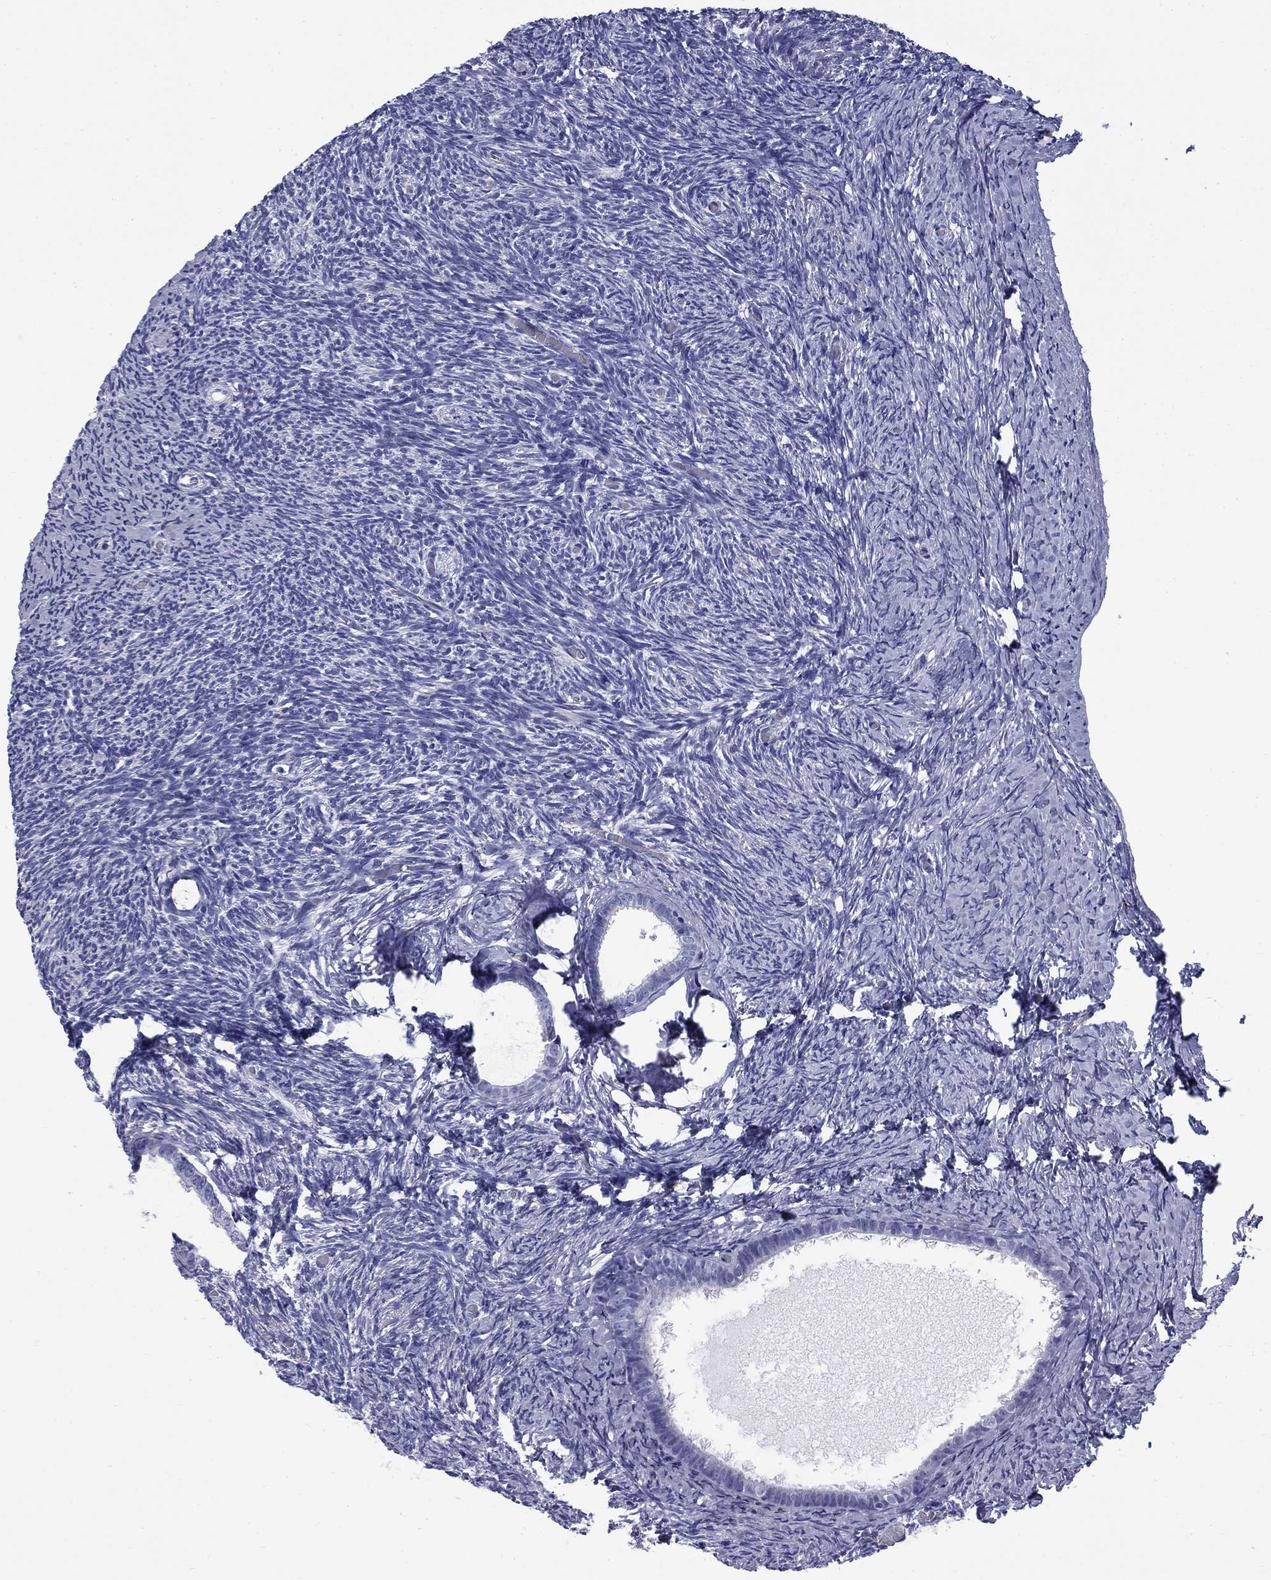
{"staining": {"intensity": "weak", "quantity": "<25%", "location": "cytoplasmic/membranous"}, "tissue": "ovary", "cell_type": "Follicle cells", "image_type": "normal", "snomed": [{"axis": "morphology", "description": "Normal tissue, NOS"}, {"axis": "topography", "description": "Ovary"}], "caption": "High magnification brightfield microscopy of unremarkable ovary stained with DAB (brown) and counterstained with hematoxylin (blue): follicle cells show no significant positivity.", "gene": "TRIM29", "patient": {"sex": "female", "age": 39}}